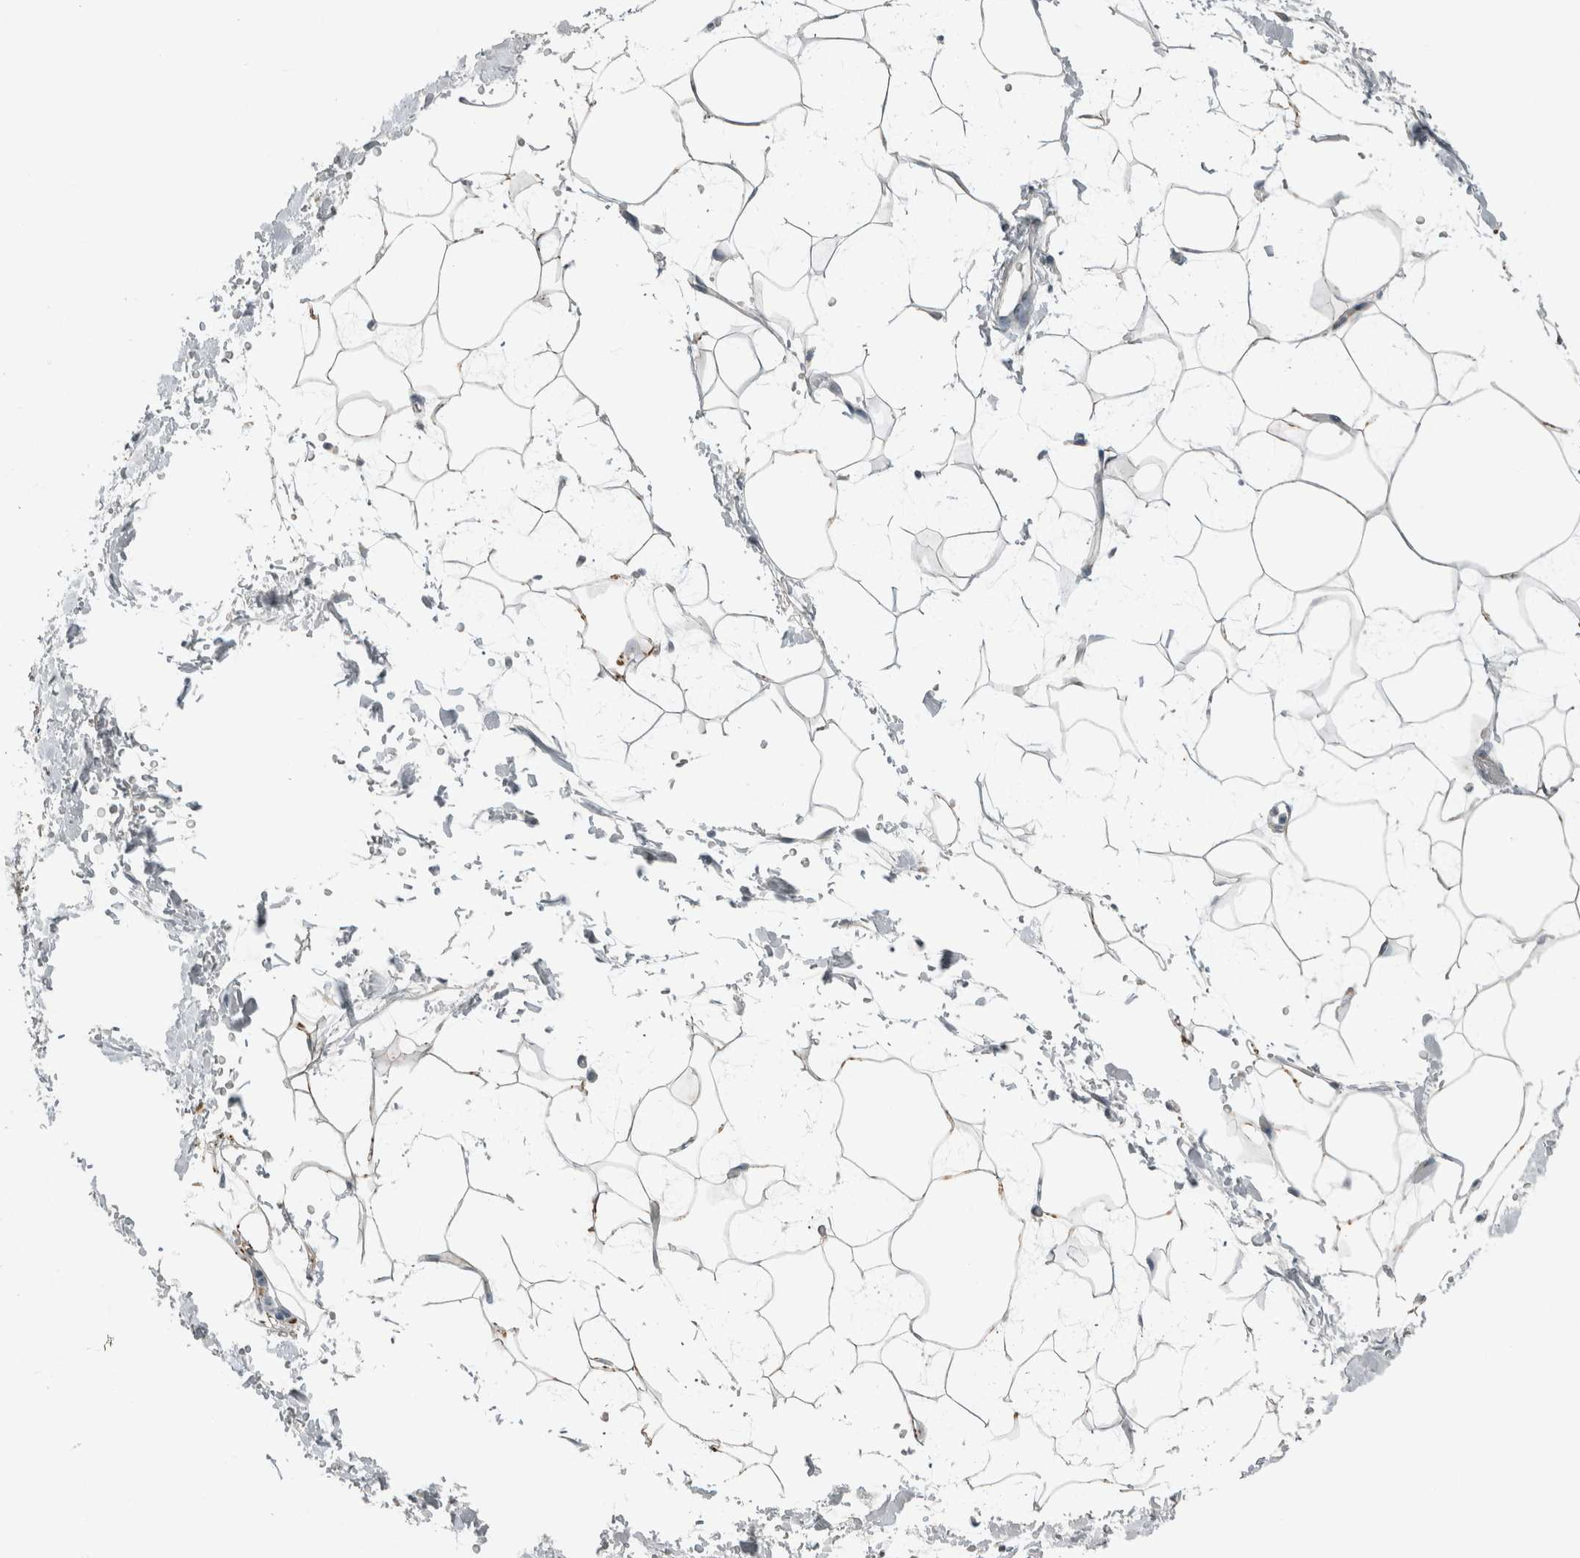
{"staining": {"intensity": "moderate", "quantity": ">75%", "location": "cytoplasmic/membranous"}, "tissue": "adipose tissue", "cell_type": "Adipocytes", "image_type": "normal", "snomed": [{"axis": "morphology", "description": "Normal tissue, NOS"}, {"axis": "topography", "description": "Soft tissue"}], "caption": "Moderate cytoplasmic/membranous protein positivity is seen in approximately >75% of adipocytes in adipose tissue.", "gene": "JADE2", "patient": {"sex": "male", "age": 72}}